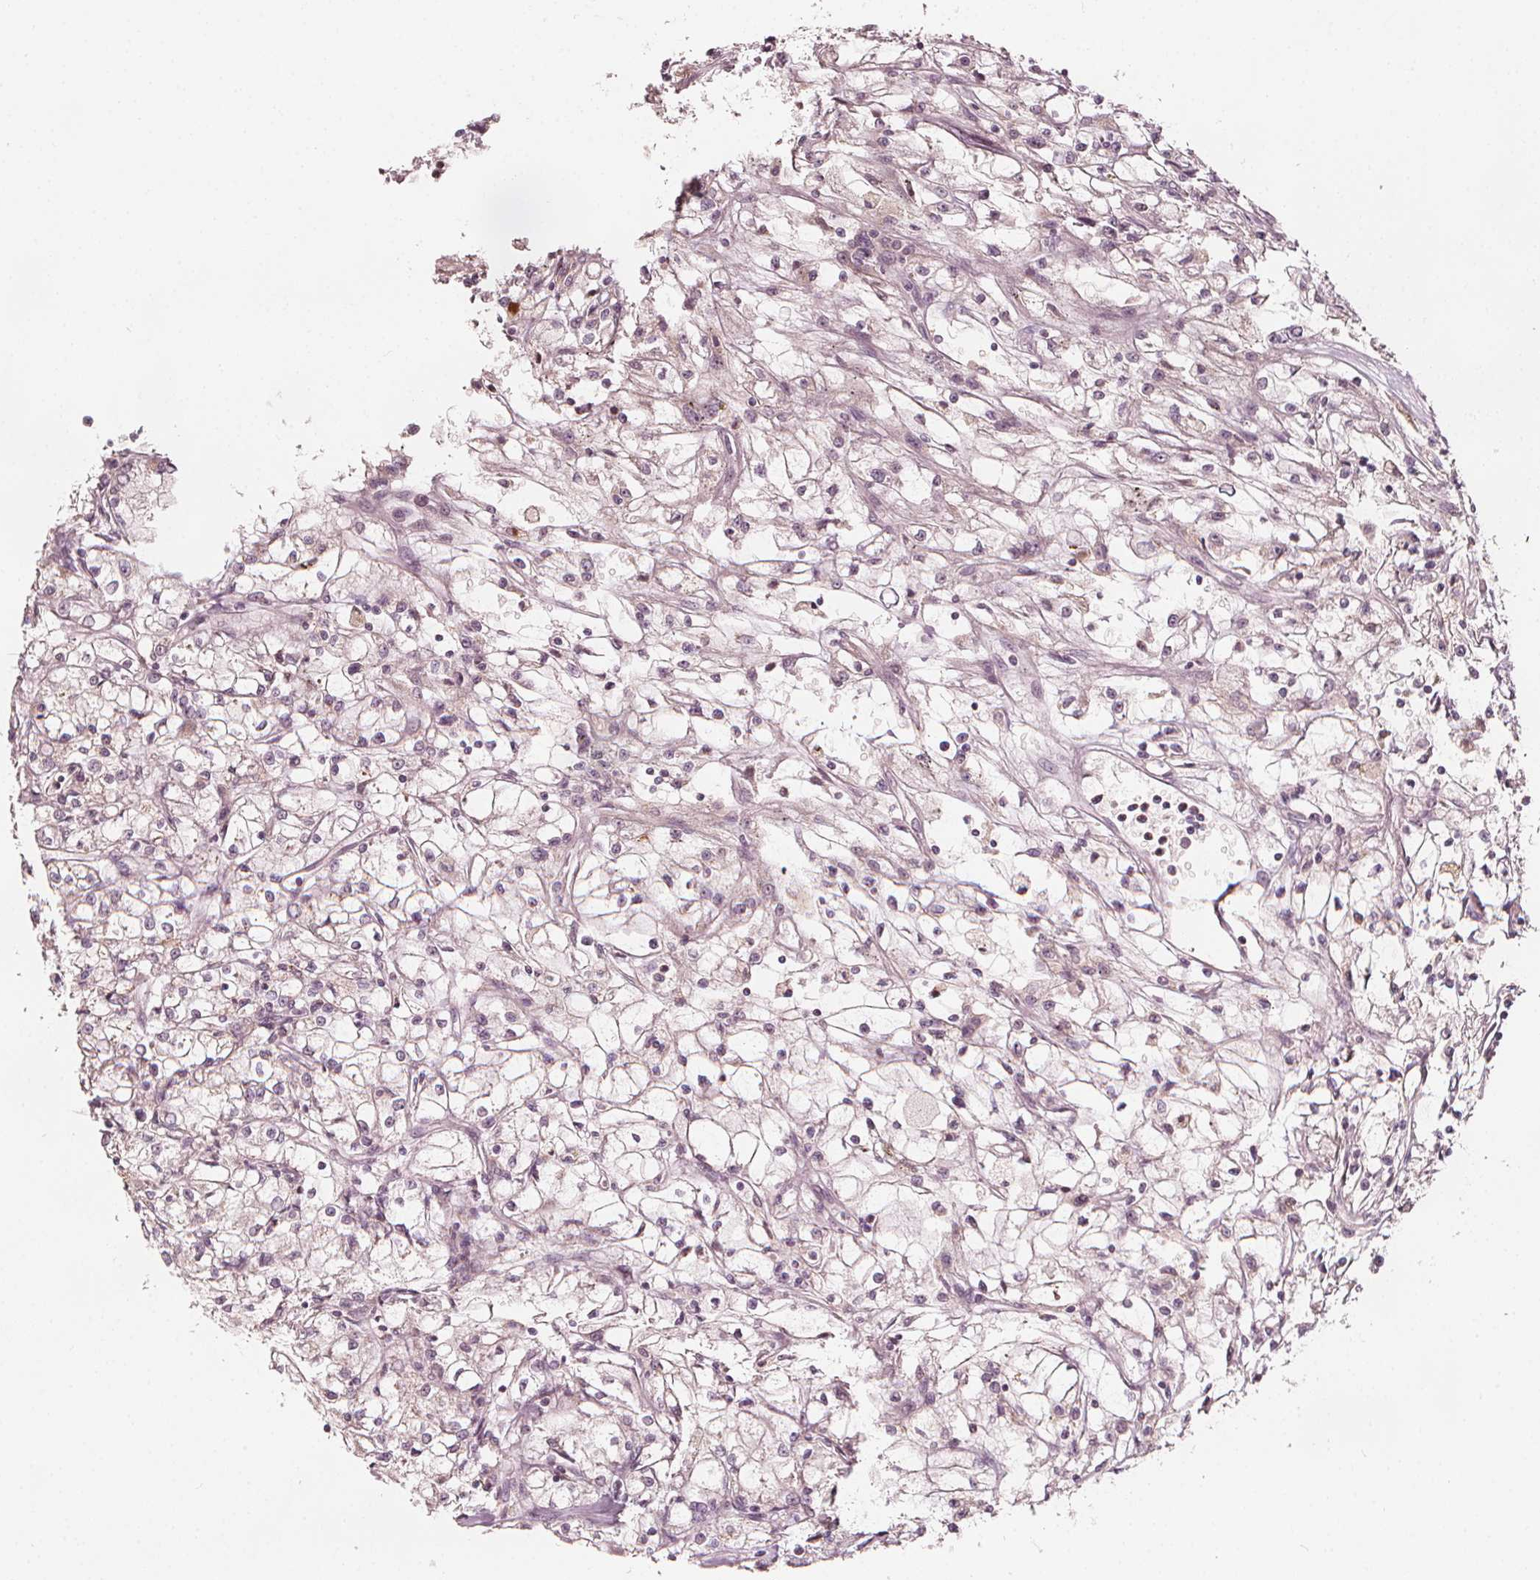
{"staining": {"intensity": "negative", "quantity": "none", "location": "none"}, "tissue": "renal cancer", "cell_type": "Tumor cells", "image_type": "cancer", "snomed": [{"axis": "morphology", "description": "Adenocarcinoma, NOS"}, {"axis": "topography", "description": "Kidney"}], "caption": "IHC micrograph of human renal cancer (adenocarcinoma) stained for a protein (brown), which displays no staining in tumor cells.", "gene": "NPC1L1", "patient": {"sex": "female", "age": 59}}